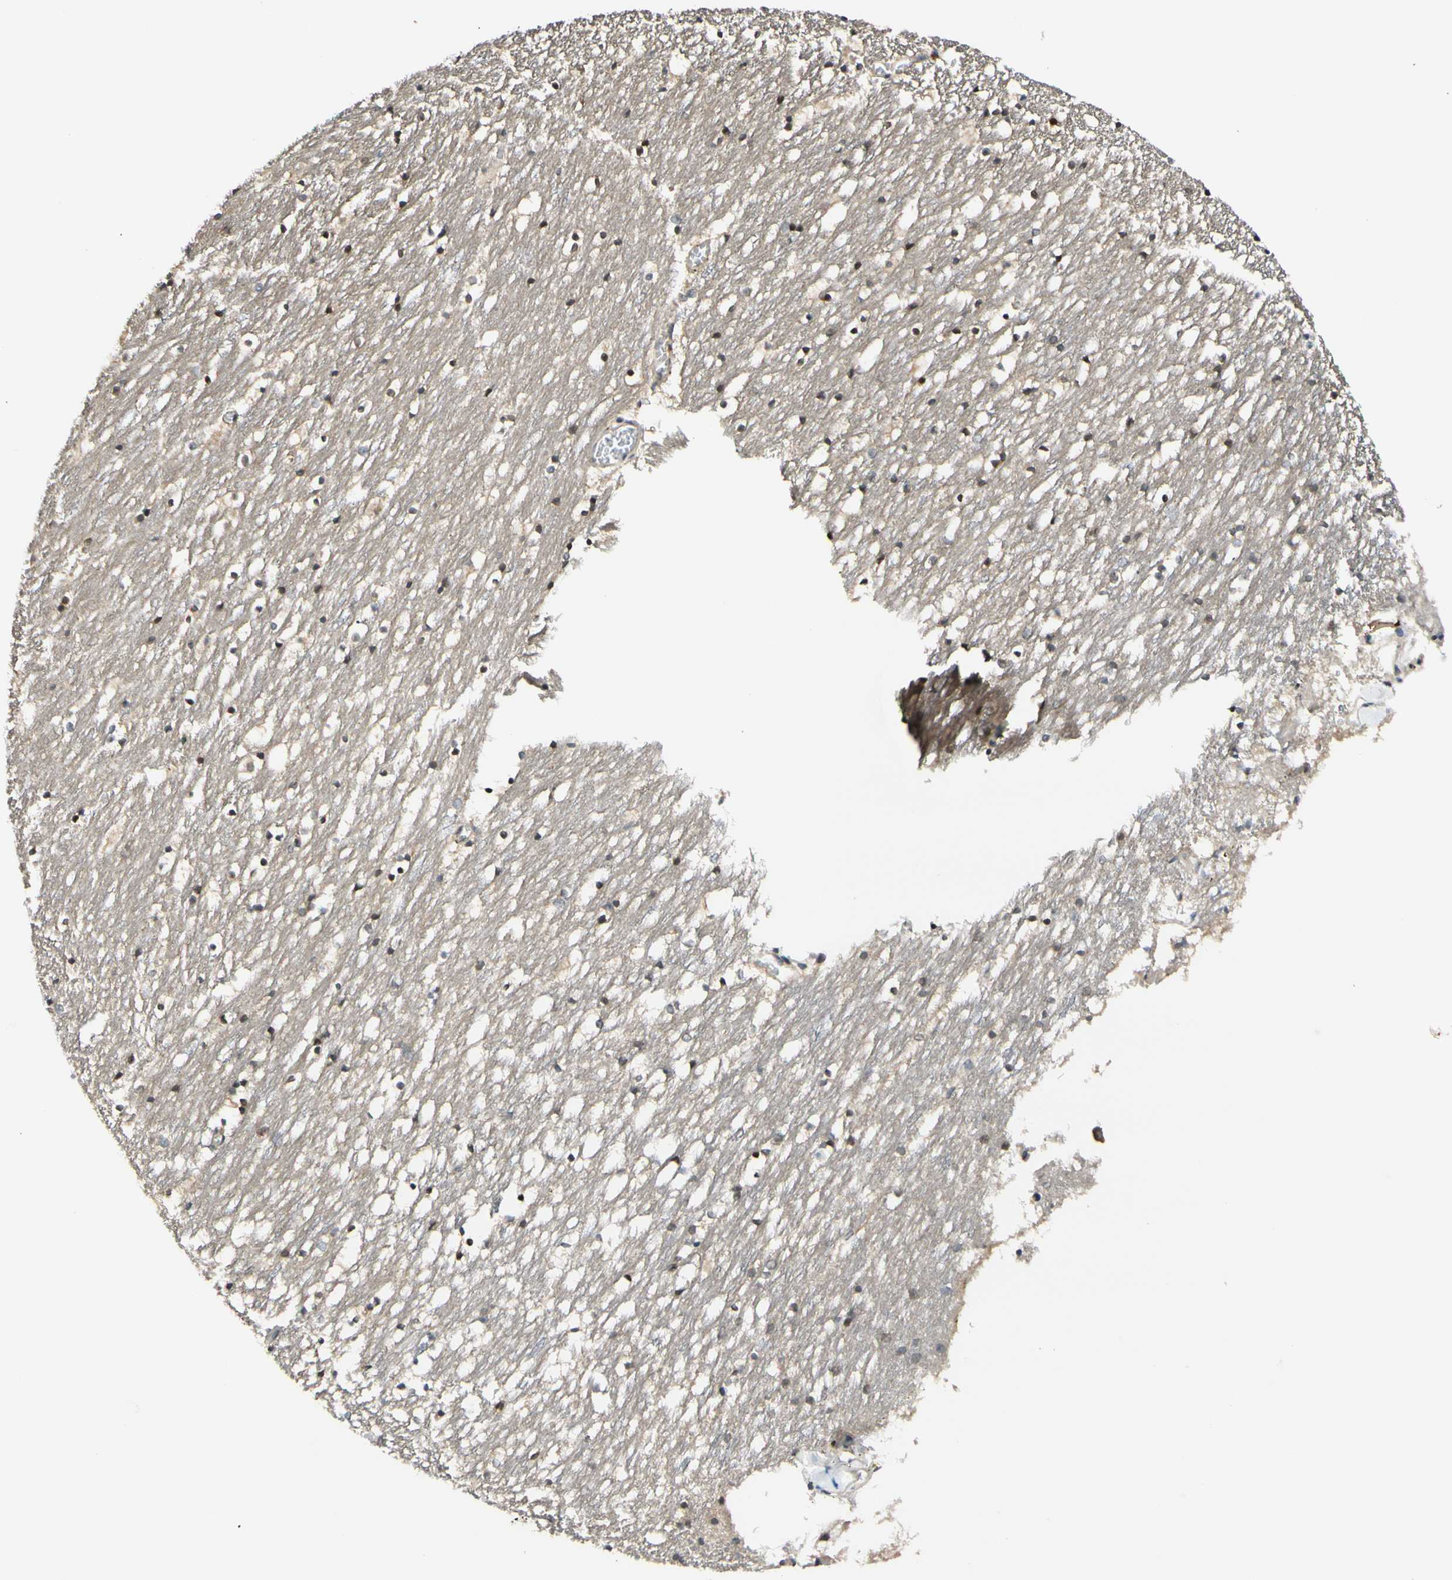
{"staining": {"intensity": "moderate", "quantity": "25%-75%", "location": "cytoplasmic/membranous,nuclear"}, "tissue": "caudate", "cell_type": "Glial cells", "image_type": "normal", "snomed": [{"axis": "morphology", "description": "Normal tissue, NOS"}, {"axis": "topography", "description": "Lateral ventricle wall"}], "caption": "Immunohistochemistry (IHC) of benign caudate shows medium levels of moderate cytoplasmic/membranous,nuclear expression in approximately 25%-75% of glial cells.", "gene": "FGF10", "patient": {"sex": "male", "age": 45}}